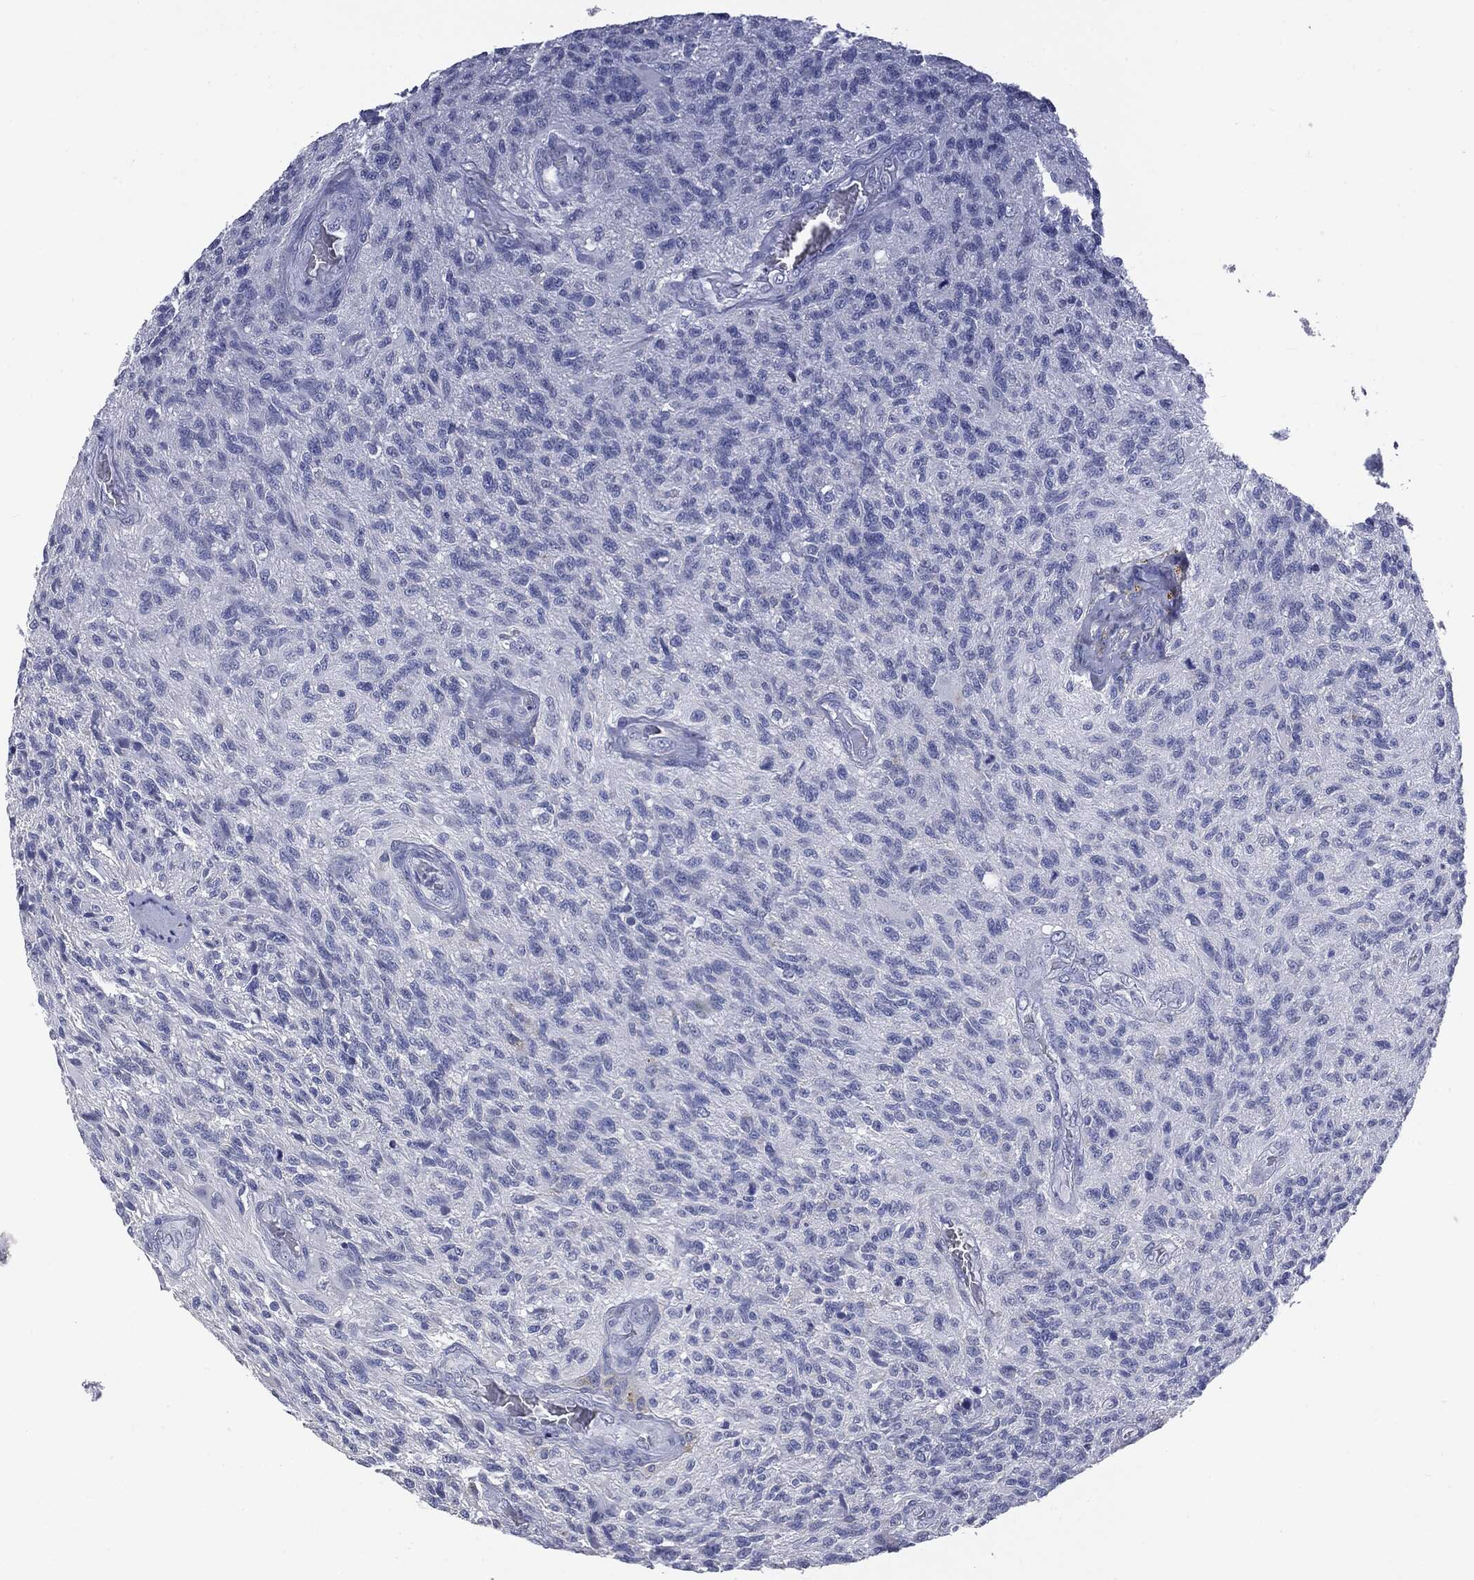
{"staining": {"intensity": "negative", "quantity": "none", "location": "none"}, "tissue": "glioma", "cell_type": "Tumor cells", "image_type": "cancer", "snomed": [{"axis": "morphology", "description": "Glioma, malignant, High grade"}, {"axis": "topography", "description": "Brain"}], "caption": "Histopathology image shows no protein staining in tumor cells of malignant high-grade glioma tissue.", "gene": "TSHB", "patient": {"sex": "male", "age": 56}}